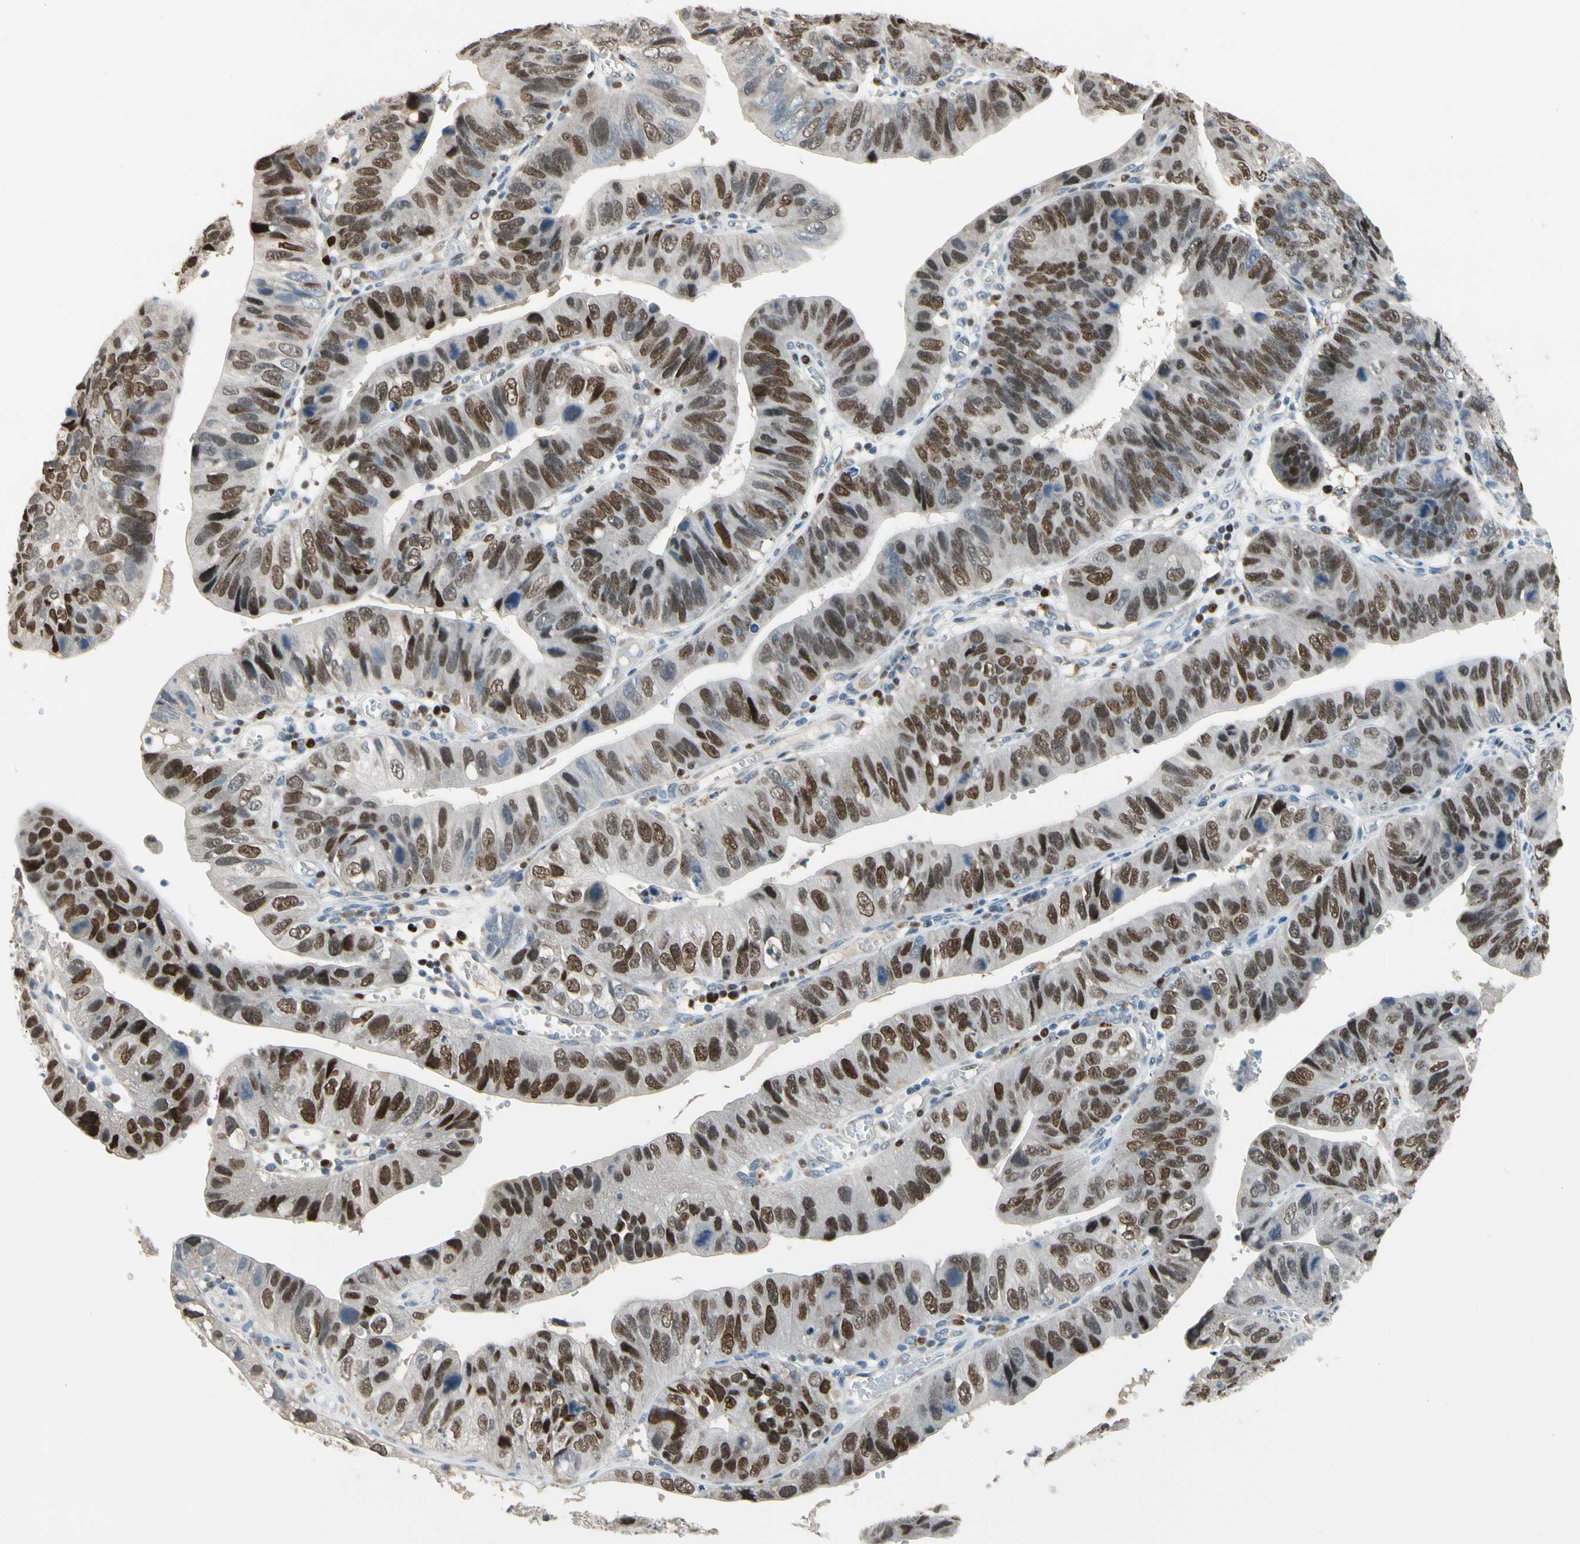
{"staining": {"intensity": "strong", "quantity": ">75%", "location": "nuclear"}, "tissue": "stomach cancer", "cell_type": "Tumor cells", "image_type": "cancer", "snomed": [{"axis": "morphology", "description": "Adenocarcinoma, NOS"}, {"axis": "topography", "description": "Stomach"}], "caption": "This image reveals immunohistochemistry (IHC) staining of human stomach cancer, with high strong nuclear staining in approximately >75% of tumor cells.", "gene": "ZKSCAN4", "patient": {"sex": "male", "age": 59}}